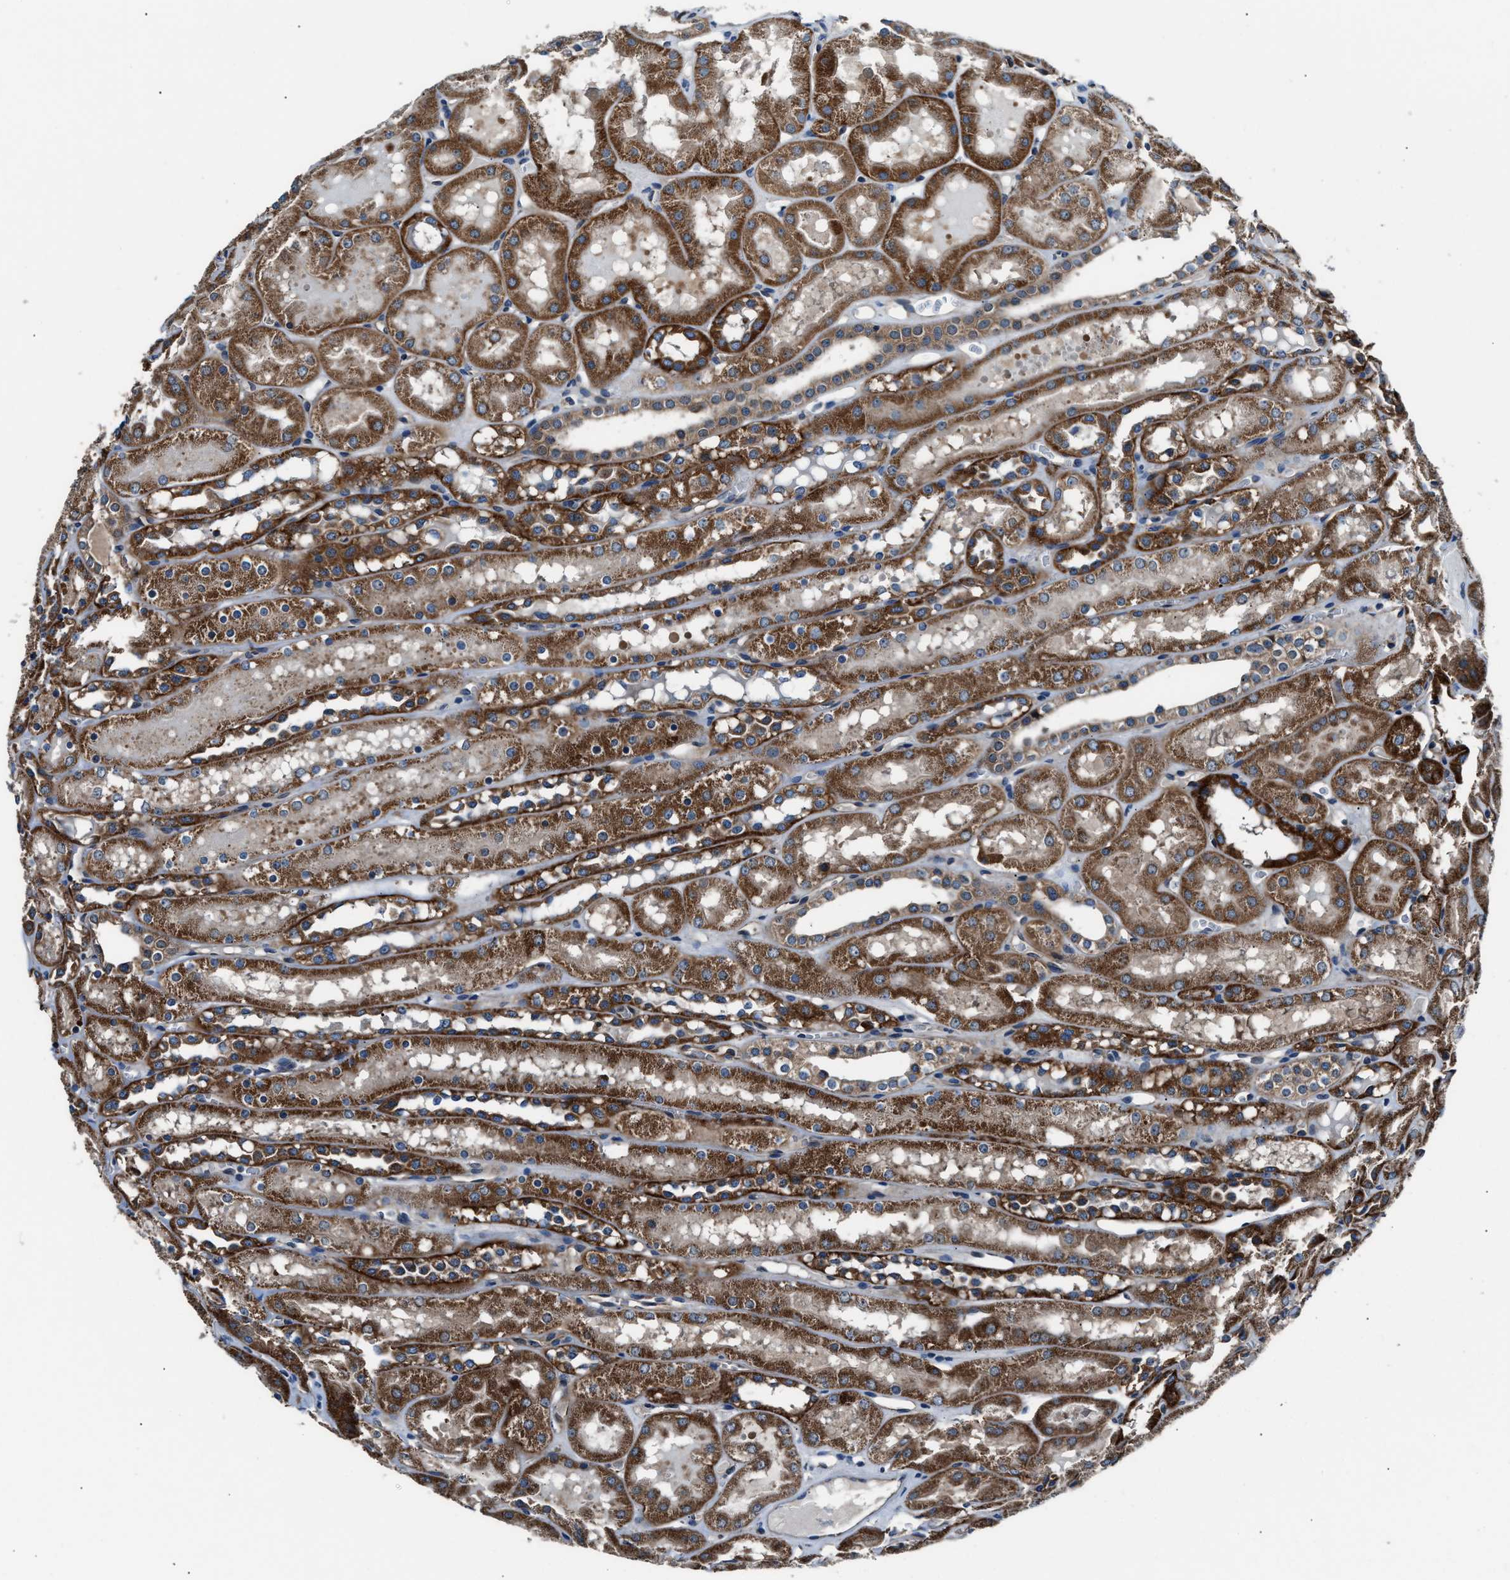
{"staining": {"intensity": "moderate", "quantity": ">75%", "location": "cytoplasmic/membranous"}, "tissue": "kidney", "cell_type": "Cells in glomeruli", "image_type": "normal", "snomed": [{"axis": "morphology", "description": "Normal tissue, NOS"}, {"axis": "topography", "description": "Kidney"}, {"axis": "topography", "description": "Urinary bladder"}], "caption": "Kidney stained with a brown dye reveals moderate cytoplasmic/membranous positive staining in approximately >75% of cells in glomeruli.", "gene": "ENSG00000281039", "patient": {"sex": "male", "age": 16}}